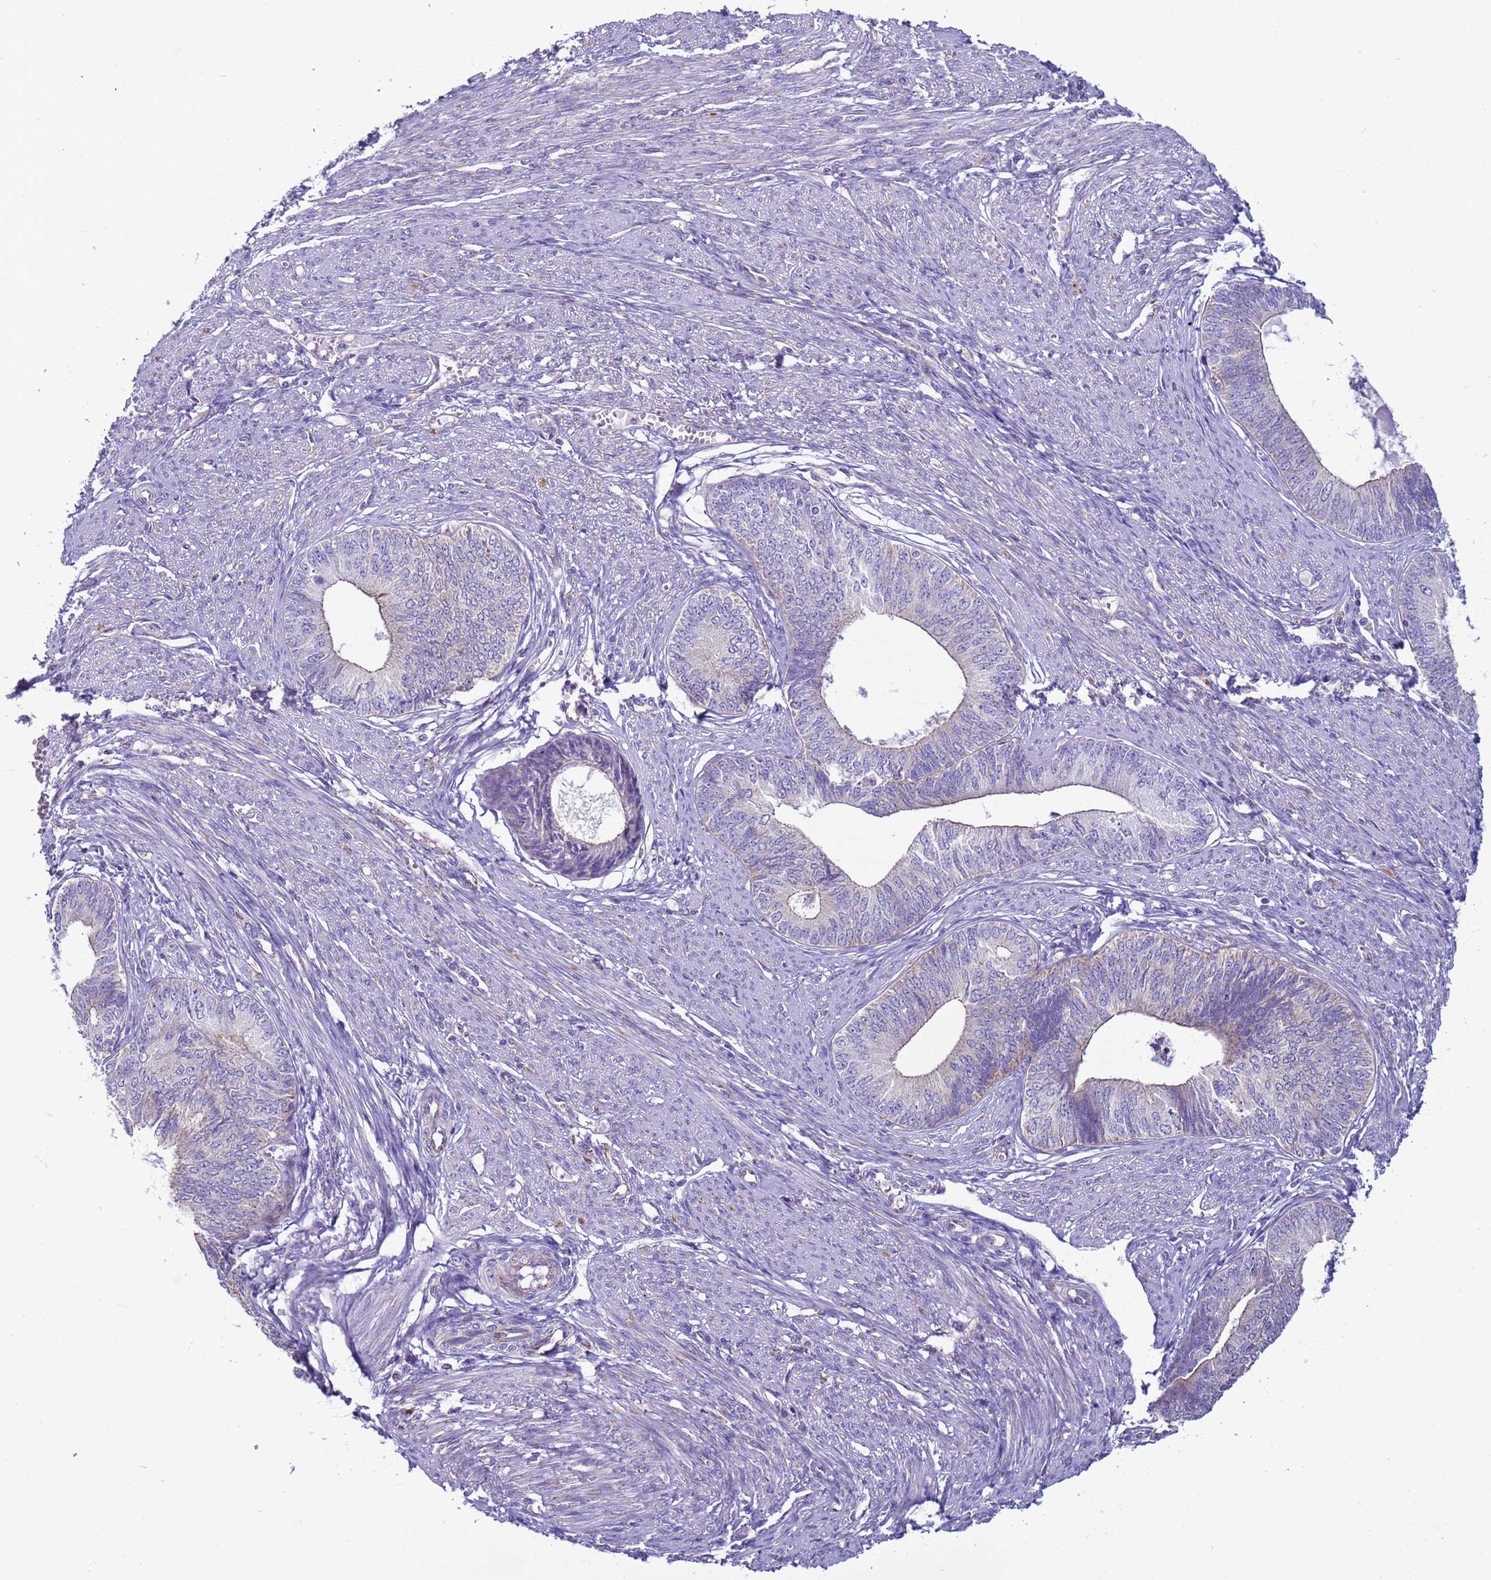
{"staining": {"intensity": "negative", "quantity": "none", "location": "none"}, "tissue": "endometrial cancer", "cell_type": "Tumor cells", "image_type": "cancer", "snomed": [{"axis": "morphology", "description": "Adenocarcinoma, NOS"}, {"axis": "topography", "description": "Endometrium"}], "caption": "Immunohistochemistry (IHC) photomicrograph of human endometrial cancer (adenocarcinoma) stained for a protein (brown), which reveals no staining in tumor cells. (Immunohistochemistry, brightfield microscopy, high magnification).", "gene": "NCALD", "patient": {"sex": "female", "age": 68}}